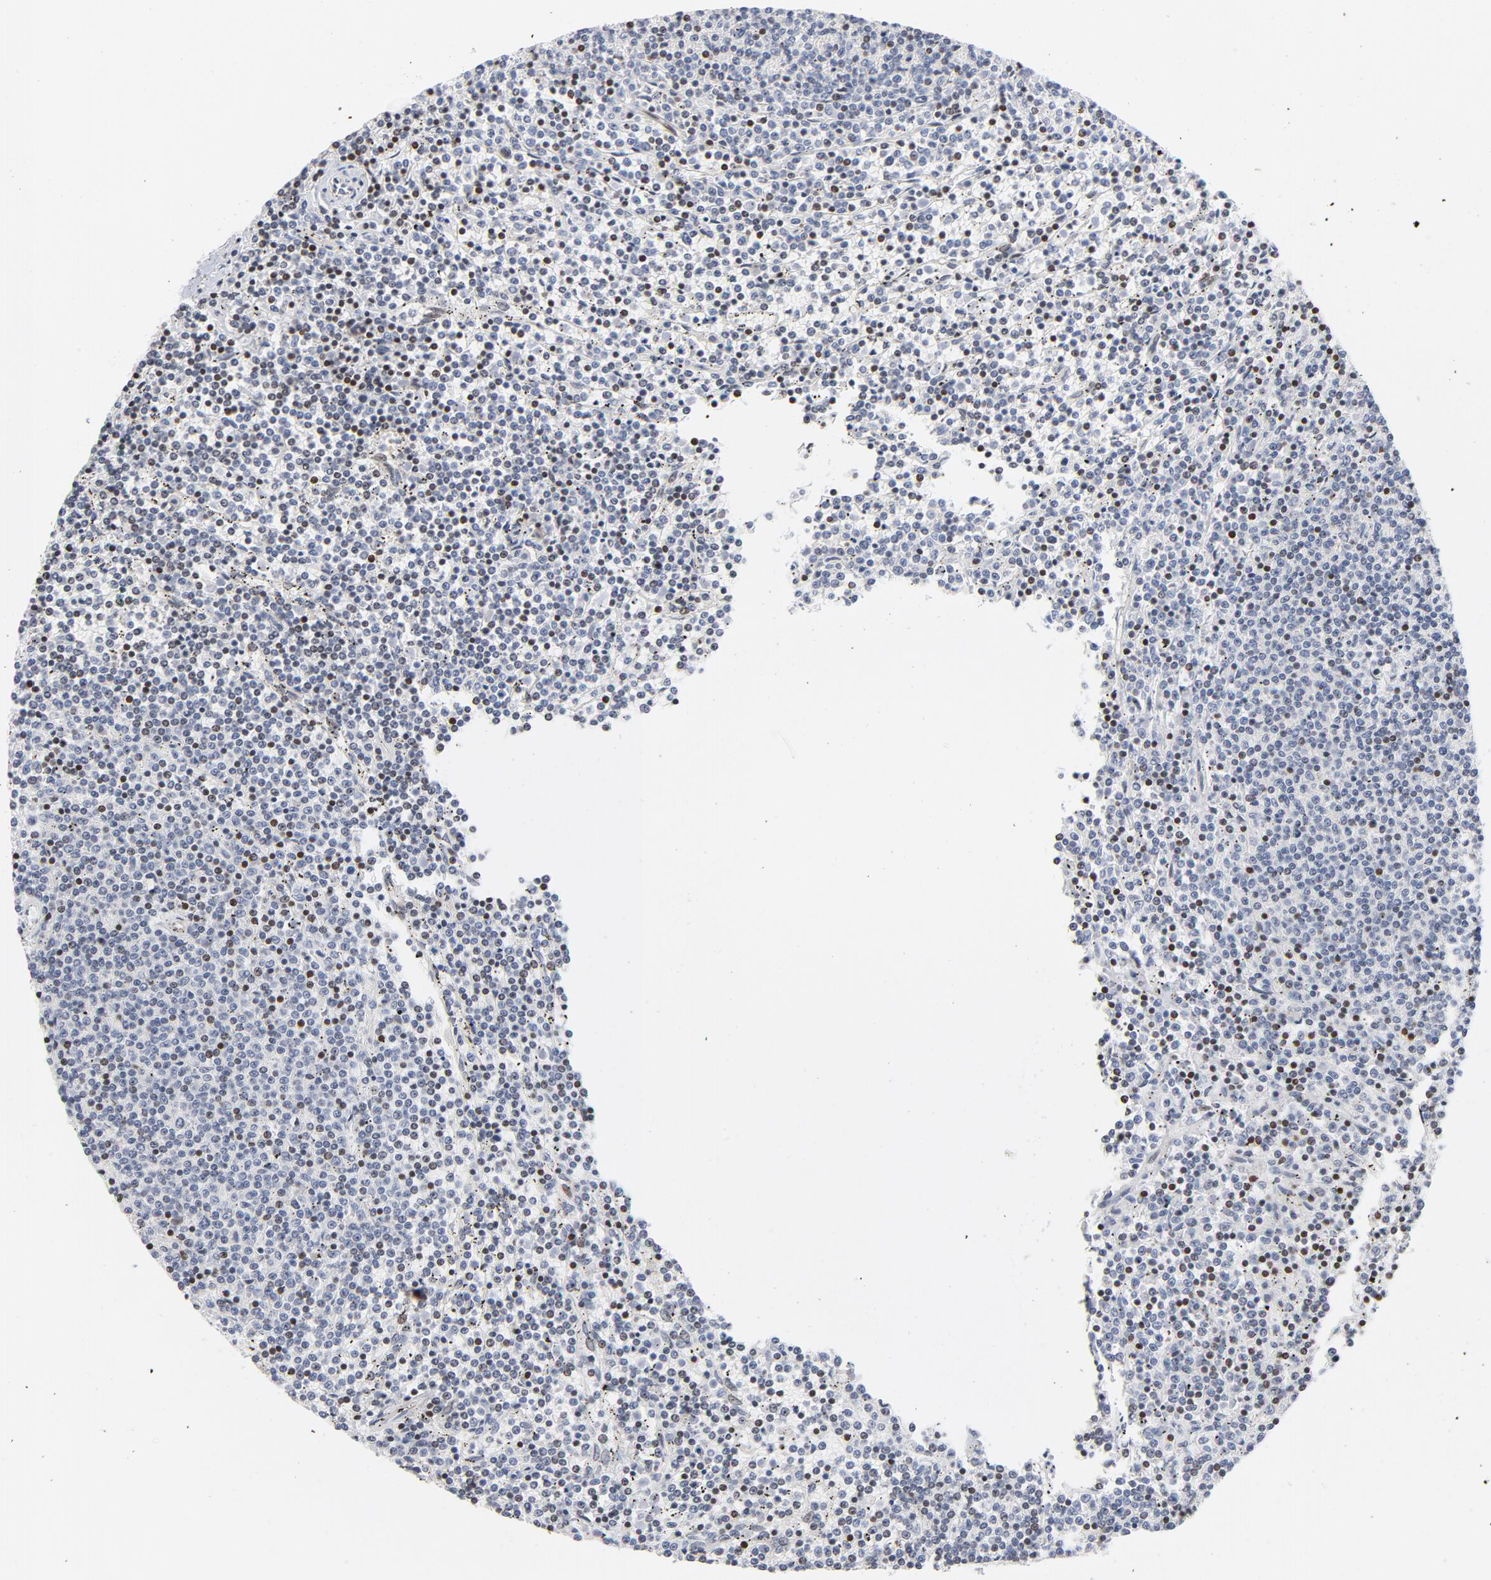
{"staining": {"intensity": "moderate", "quantity": "<25%", "location": "nuclear"}, "tissue": "lymphoma", "cell_type": "Tumor cells", "image_type": "cancer", "snomed": [{"axis": "morphology", "description": "Malignant lymphoma, non-Hodgkin's type, Low grade"}, {"axis": "topography", "description": "Spleen"}], "caption": "Tumor cells show low levels of moderate nuclear positivity in about <25% of cells in human malignant lymphoma, non-Hodgkin's type (low-grade).", "gene": "NFIC", "patient": {"sex": "female", "age": 50}}